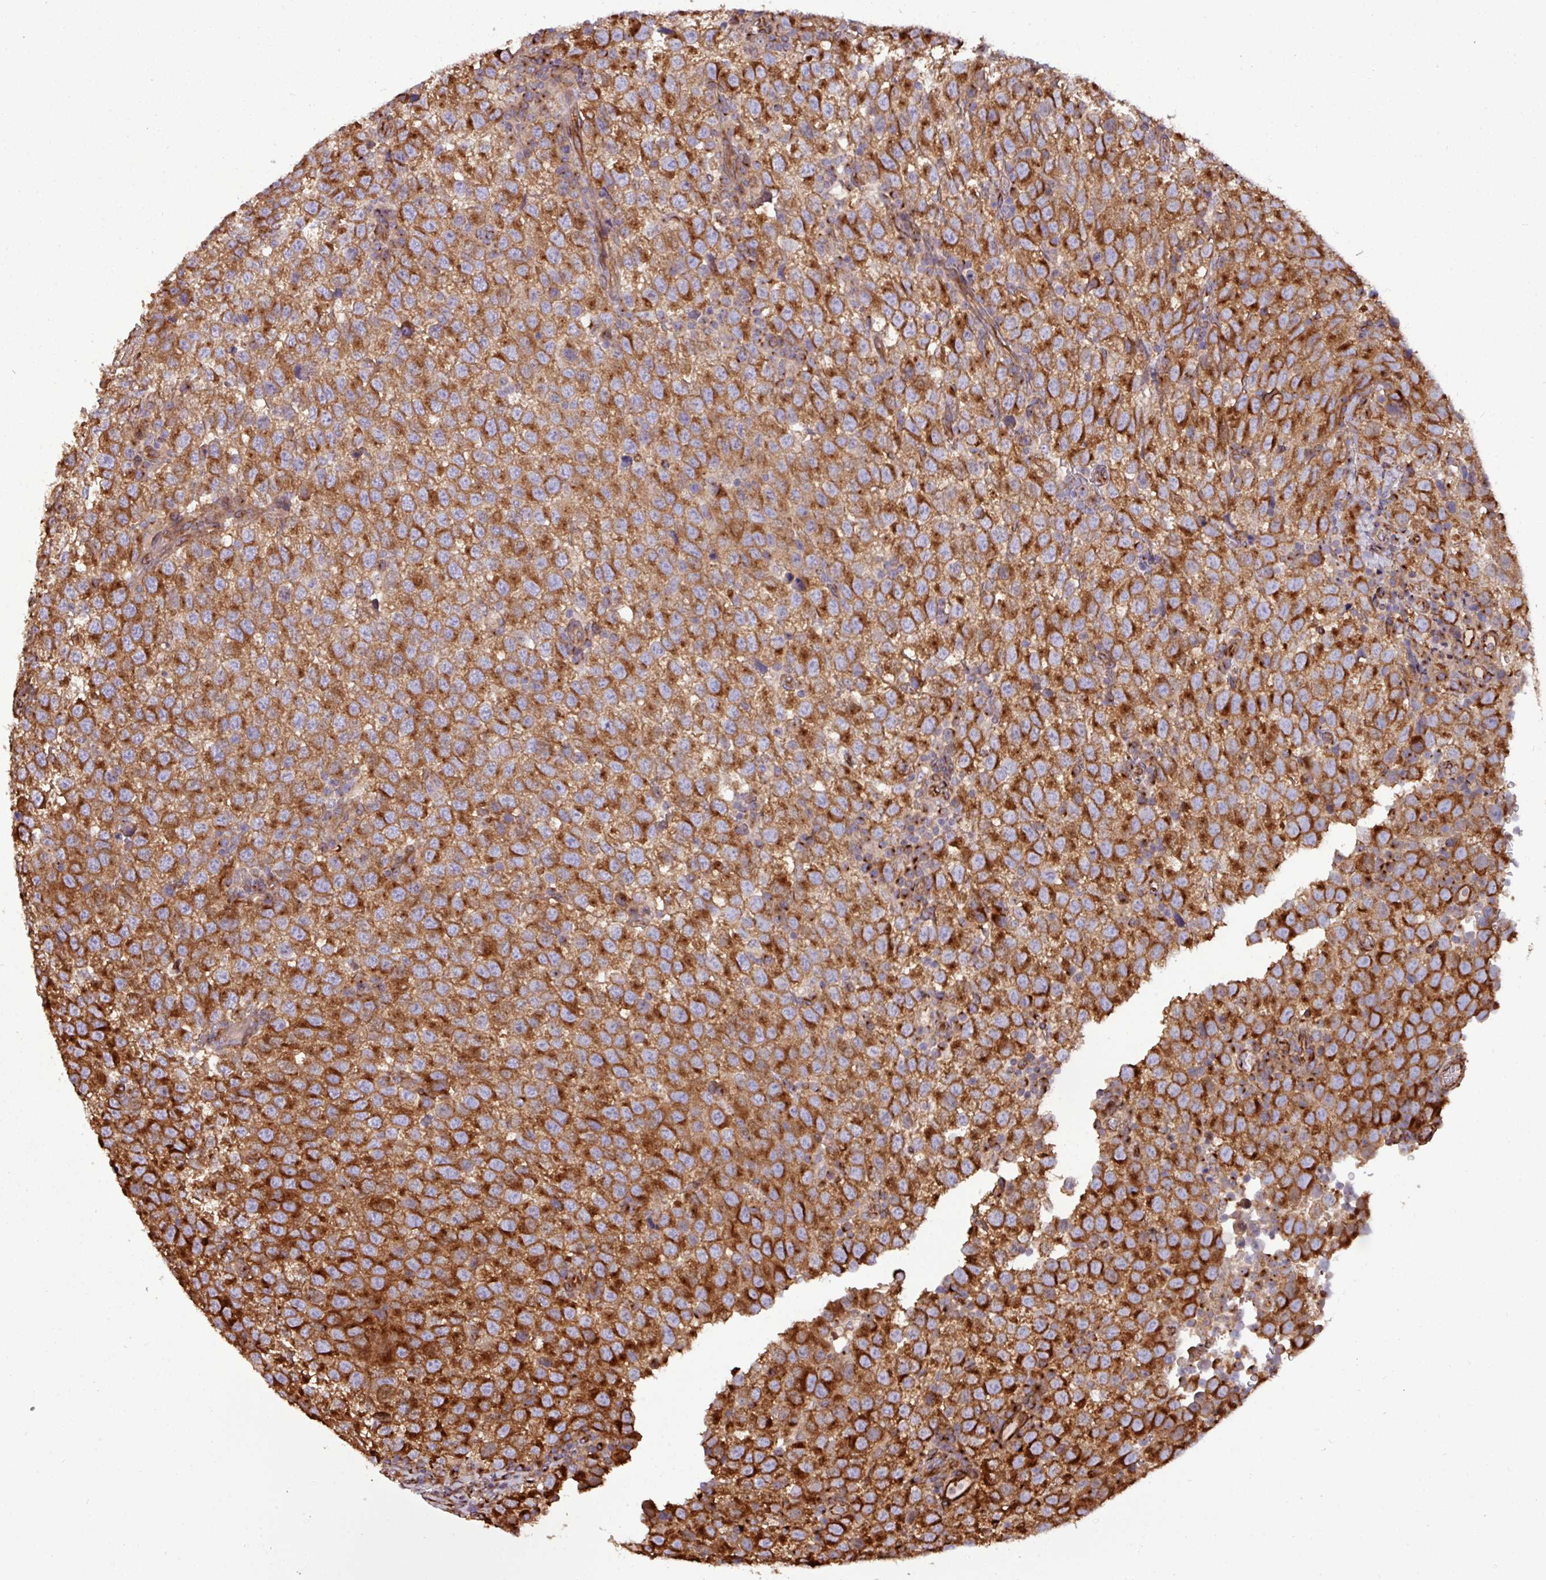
{"staining": {"intensity": "strong", "quantity": ">75%", "location": "cytoplasmic/membranous"}, "tissue": "testis cancer", "cell_type": "Tumor cells", "image_type": "cancer", "snomed": [{"axis": "morphology", "description": "Seminoma, NOS"}, {"axis": "topography", "description": "Testis"}], "caption": "The photomicrograph exhibits immunohistochemical staining of testis seminoma. There is strong cytoplasmic/membranous expression is present in about >75% of tumor cells. (Stains: DAB in brown, nuclei in blue, Microscopy: brightfield microscopy at high magnification).", "gene": "ZNF300", "patient": {"sex": "male", "age": 34}}